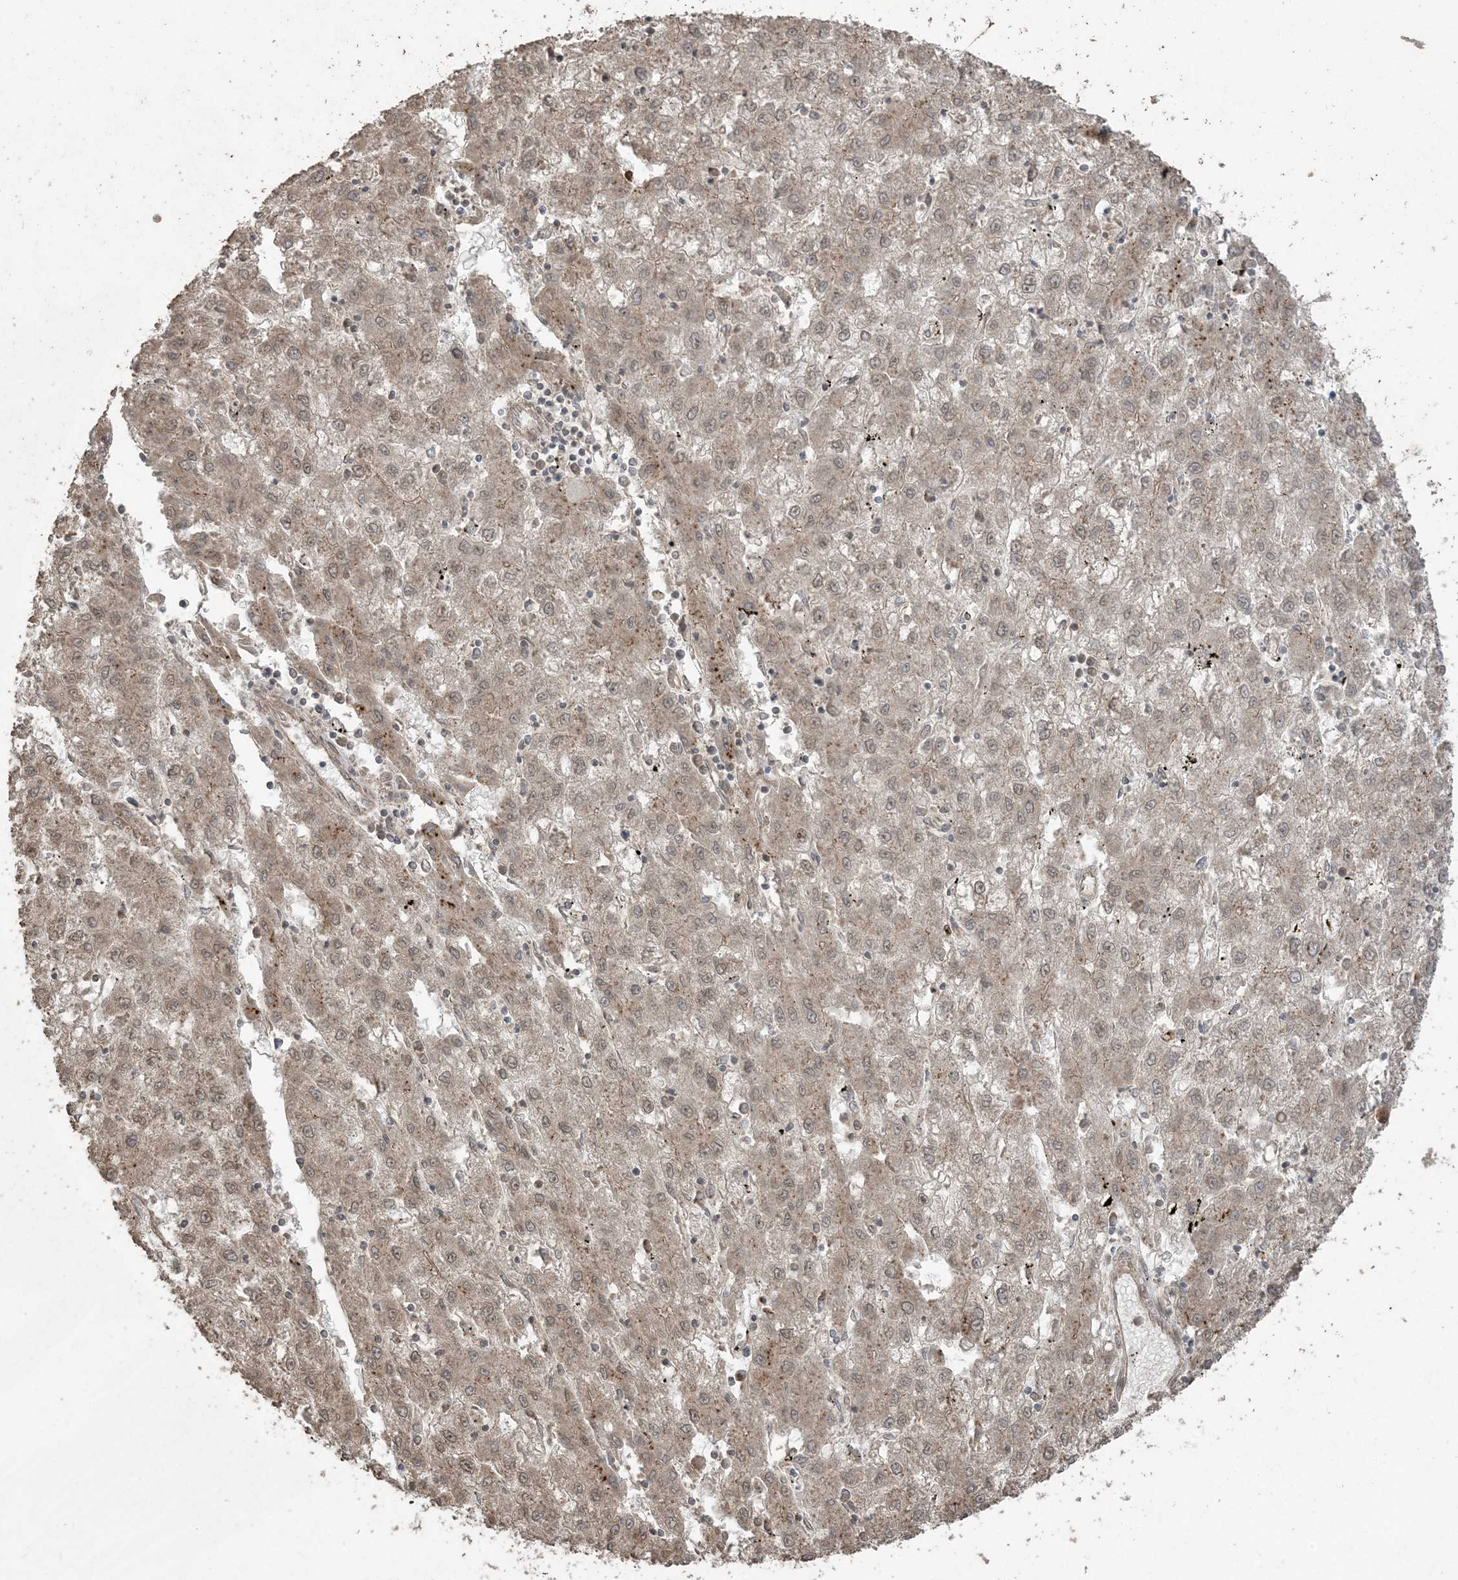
{"staining": {"intensity": "weak", "quantity": ">75%", "location": "cytoplasmic/membranous,nuclear"}, "tissue": "liver cancer", "cell_type": "Tumor cells", "image_type": "cancer", "snomed": [{"axis": "morphology", "description": "Carcinoma, Hepatocellular, NOS"}, {"axis": "topography", "description": "Liver"}], "caption": "A brown stain highlights weak cytoplasmic/membranous and nuclear expression of a protein in hepatocellular carcinoma (liver) tumor cells.", "gene": "DDX19B", "patient": {"sex": "male", "age": 72}}